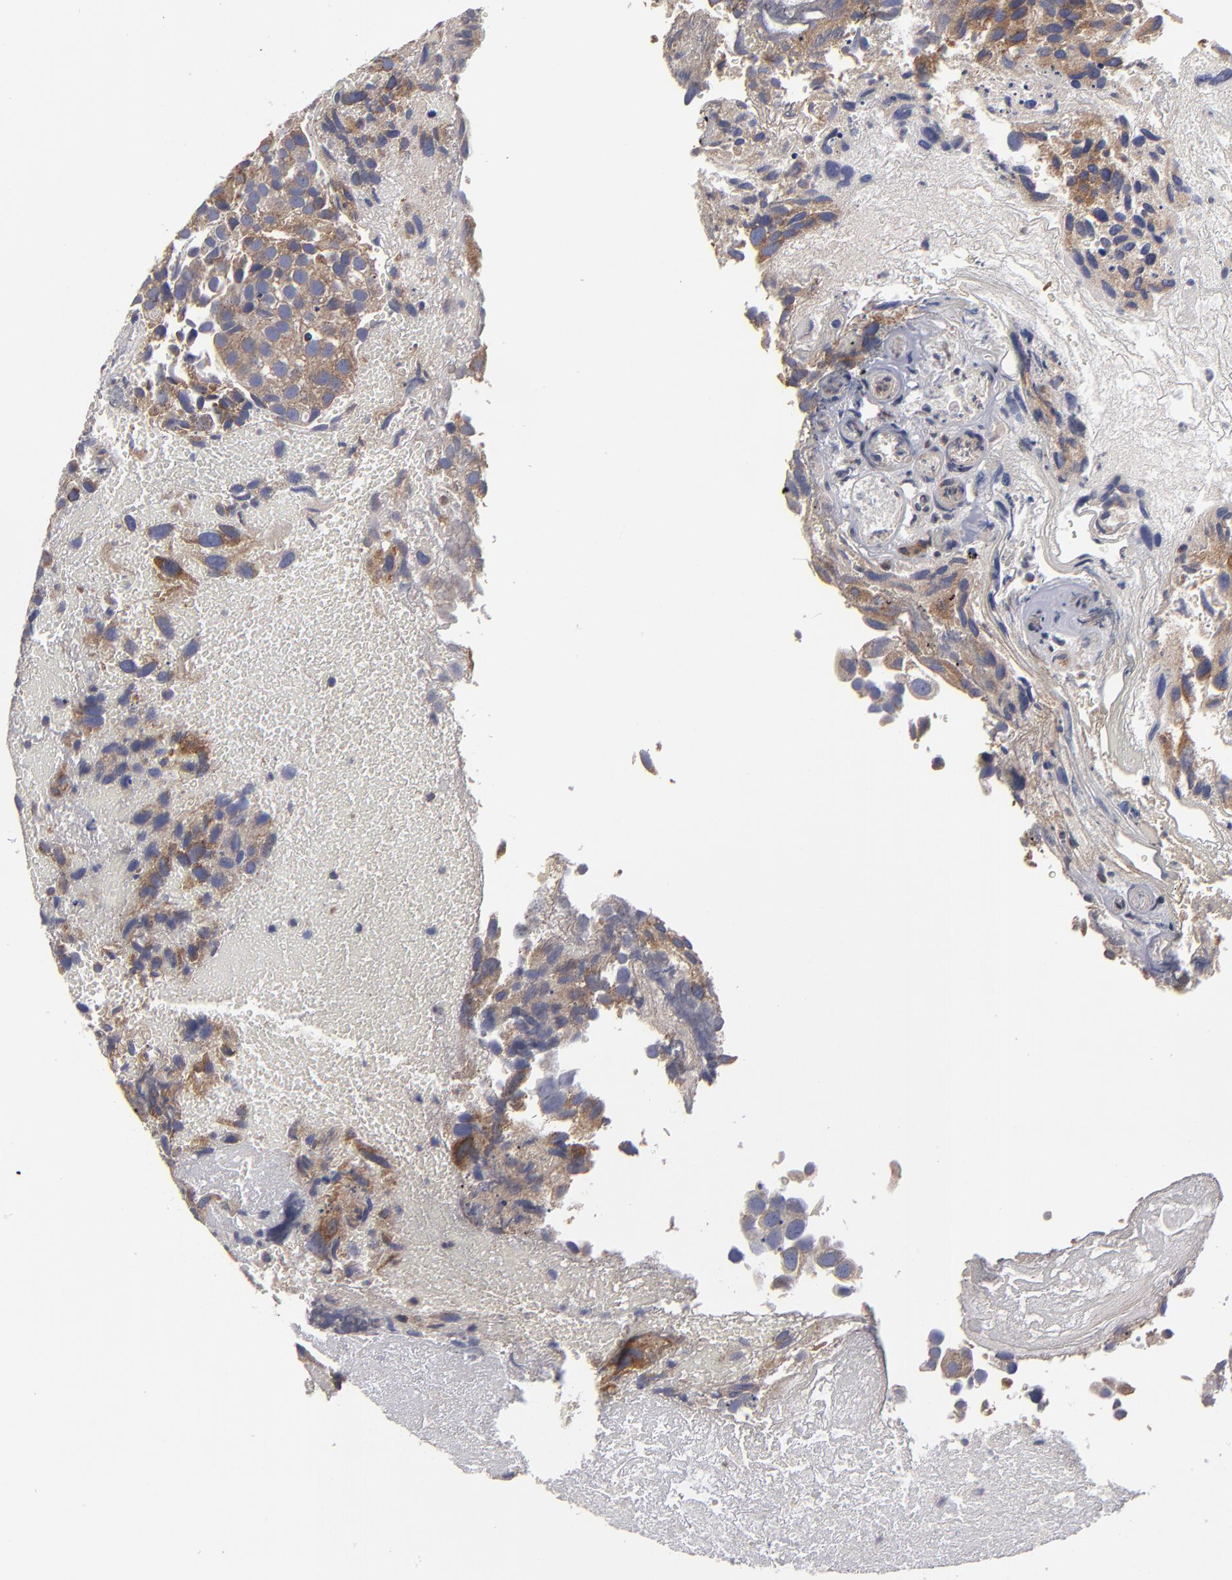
{"staining": {"intensity": "strong", "quantity": ">75%", "location": "cytoplasmic/membranous"}, "tissue": "urothelial cancer", "cell_type": "Tumor cells", "image_type": "cancer", "snomed": [{"axis": "morphology", "description": "Urothelial carcinoma, High grade"}, {"axis": "topography", "description": "Urinary bladder"}], "caption": "The histopathology image reveals a brown stain indicating the presence of a protein in the cytoplasmic/membranous of tumor cells in urothelial cancer.", "gene": "CEP97", "patient": {"sex": "male", "age": 72}}